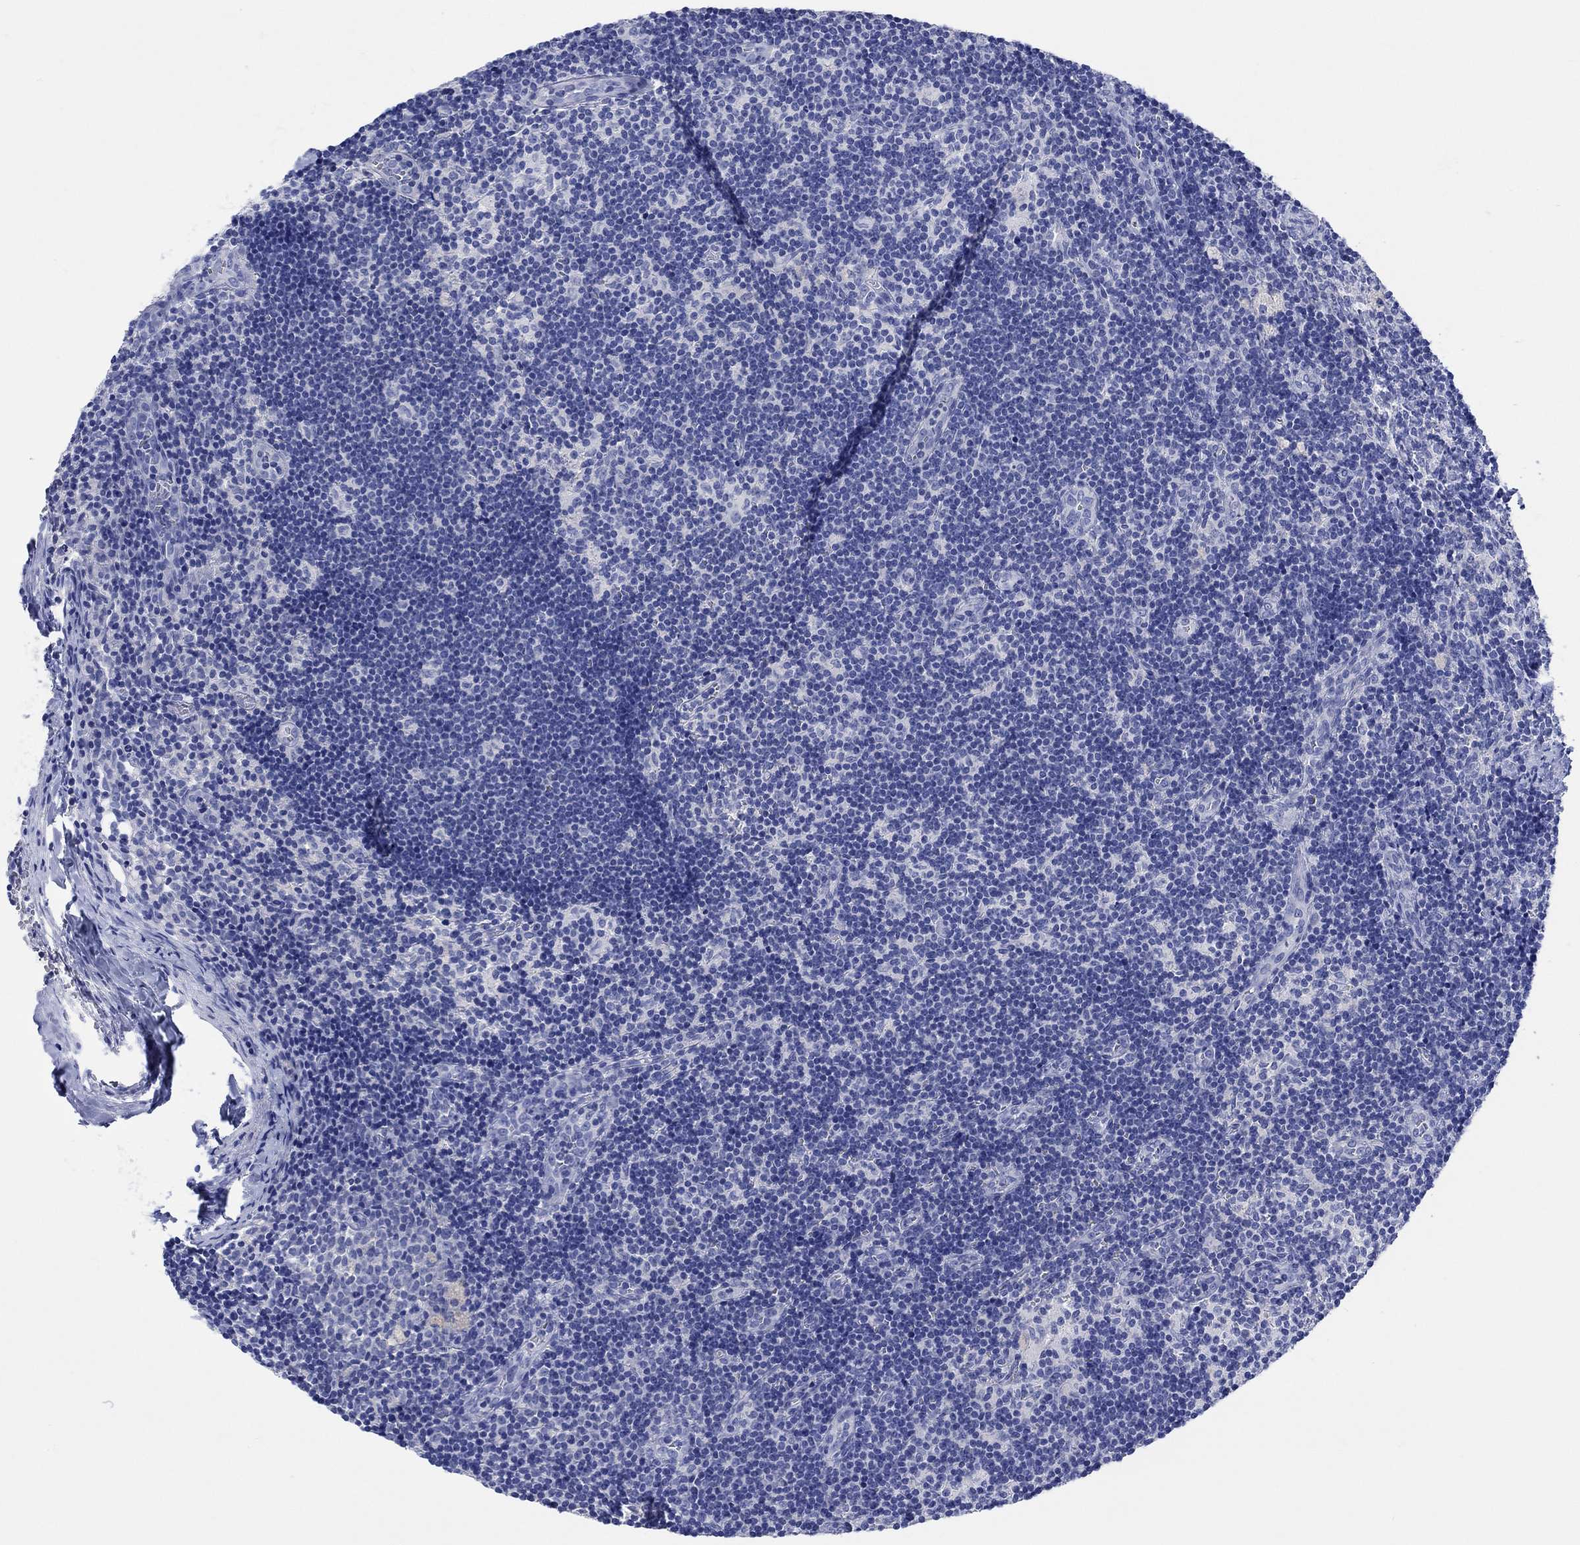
{"staining": {"intensity": "negative", "quantity": "none", "location": "none"}, "tissue": "lymph node", "cell_type": "Germinal center cells", "image_type": "normal", "snomed": [{"axis": "morphology", "description": "Normal tissue, NOS"}, {"axis": "topography", "description": "Lymph node"}], "caption": "DAB (3,3'-diaminobenzidine) immunohistochemical staining of benign lymph node shows no significant positivity in germinal center cells.", "gene": "REEP6", "patient": {"sex": "female", "age": 52}}